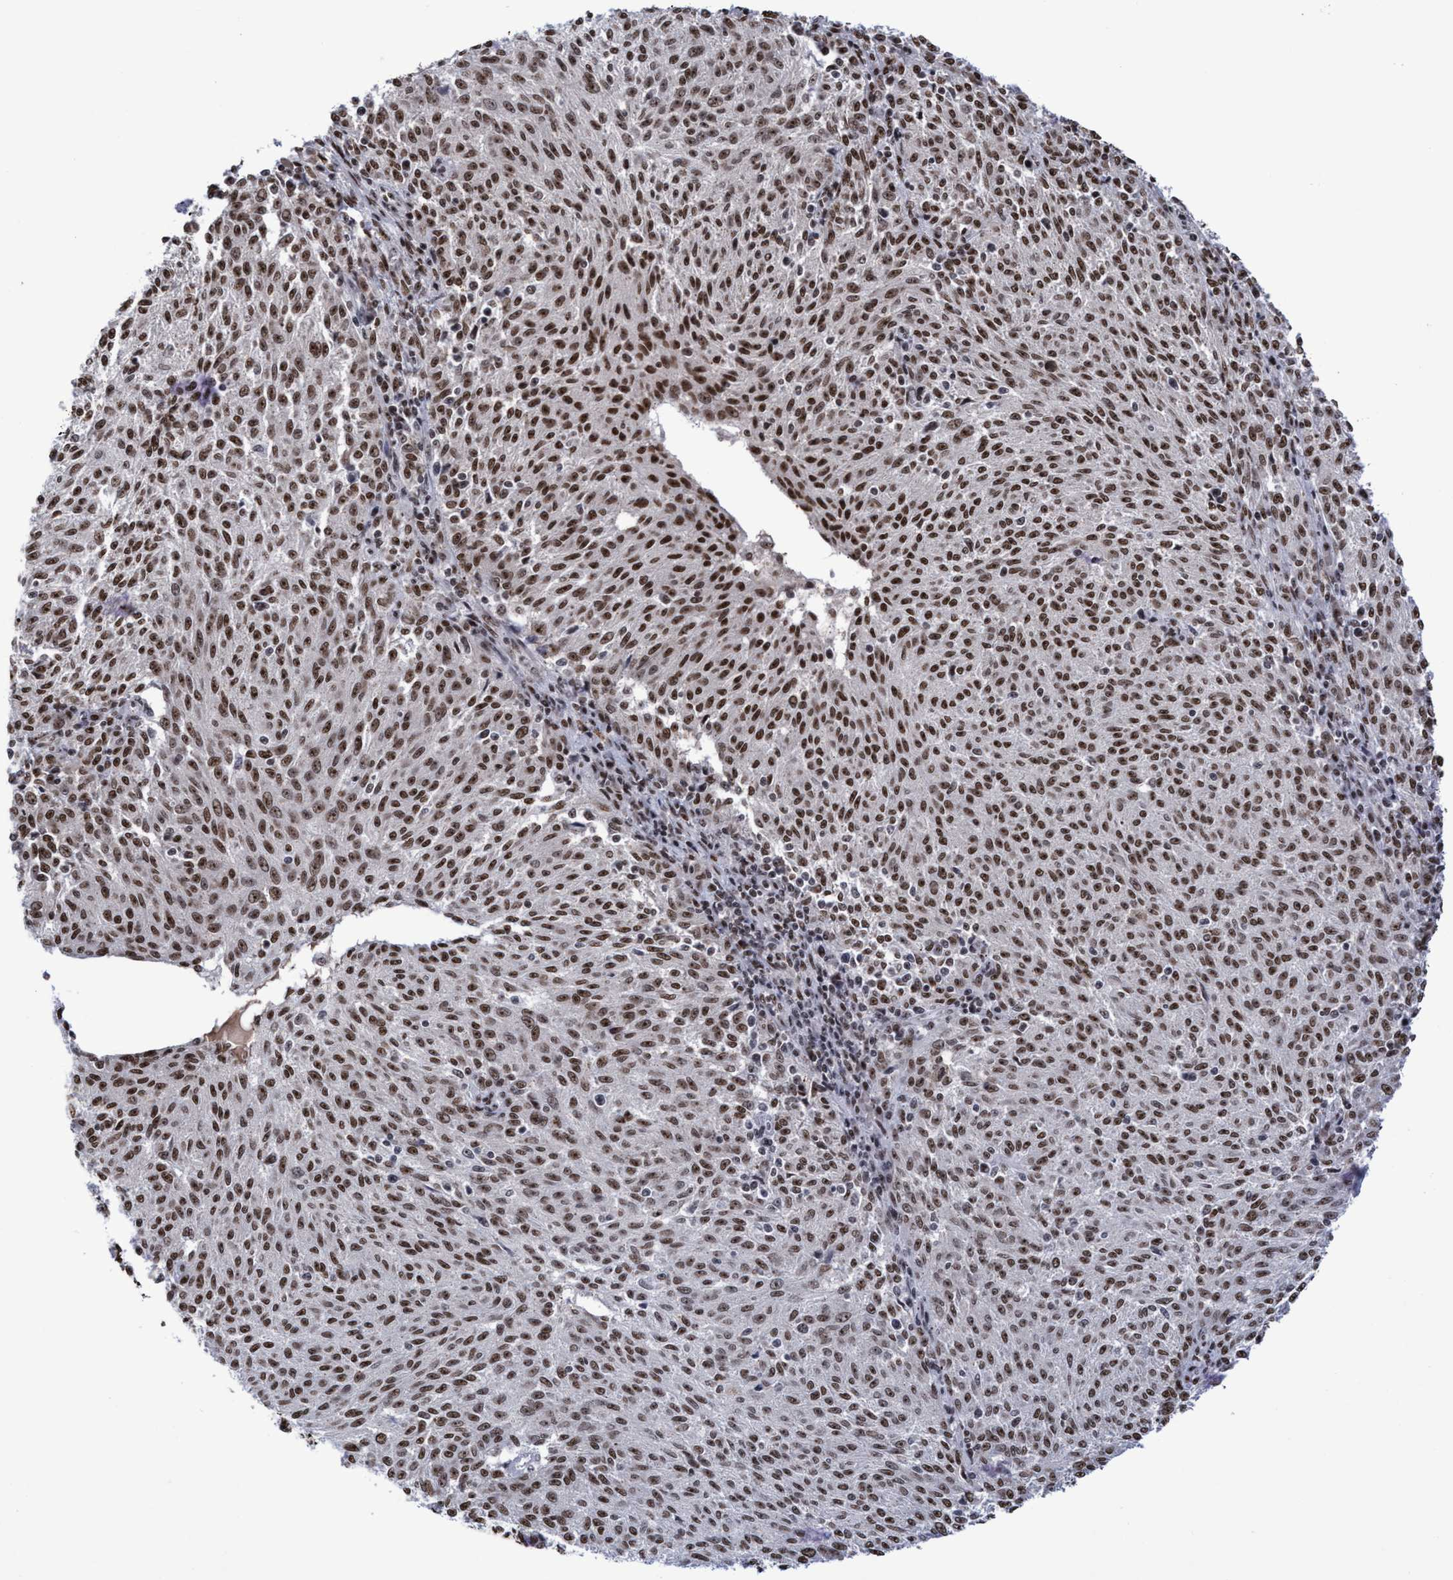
{"staining": {"intensity": "strong", "quantity": ">75%", "location": "nuclear"}, "tissue": "melanoma", "cell_type": "Tumor cells", "image_type": "cancer", "snomed": [{"axis": "morphology", "description": "Malignant melanoma, NOS"}, {"axis": "topography", "description": "Skin"}], "caption": "Strong nuclear protein expression is identified in about >75% of tumor cells in malignant melanoma.", "gene": "EFCAB10", "patient": {"sex": "female", "age": 72}}